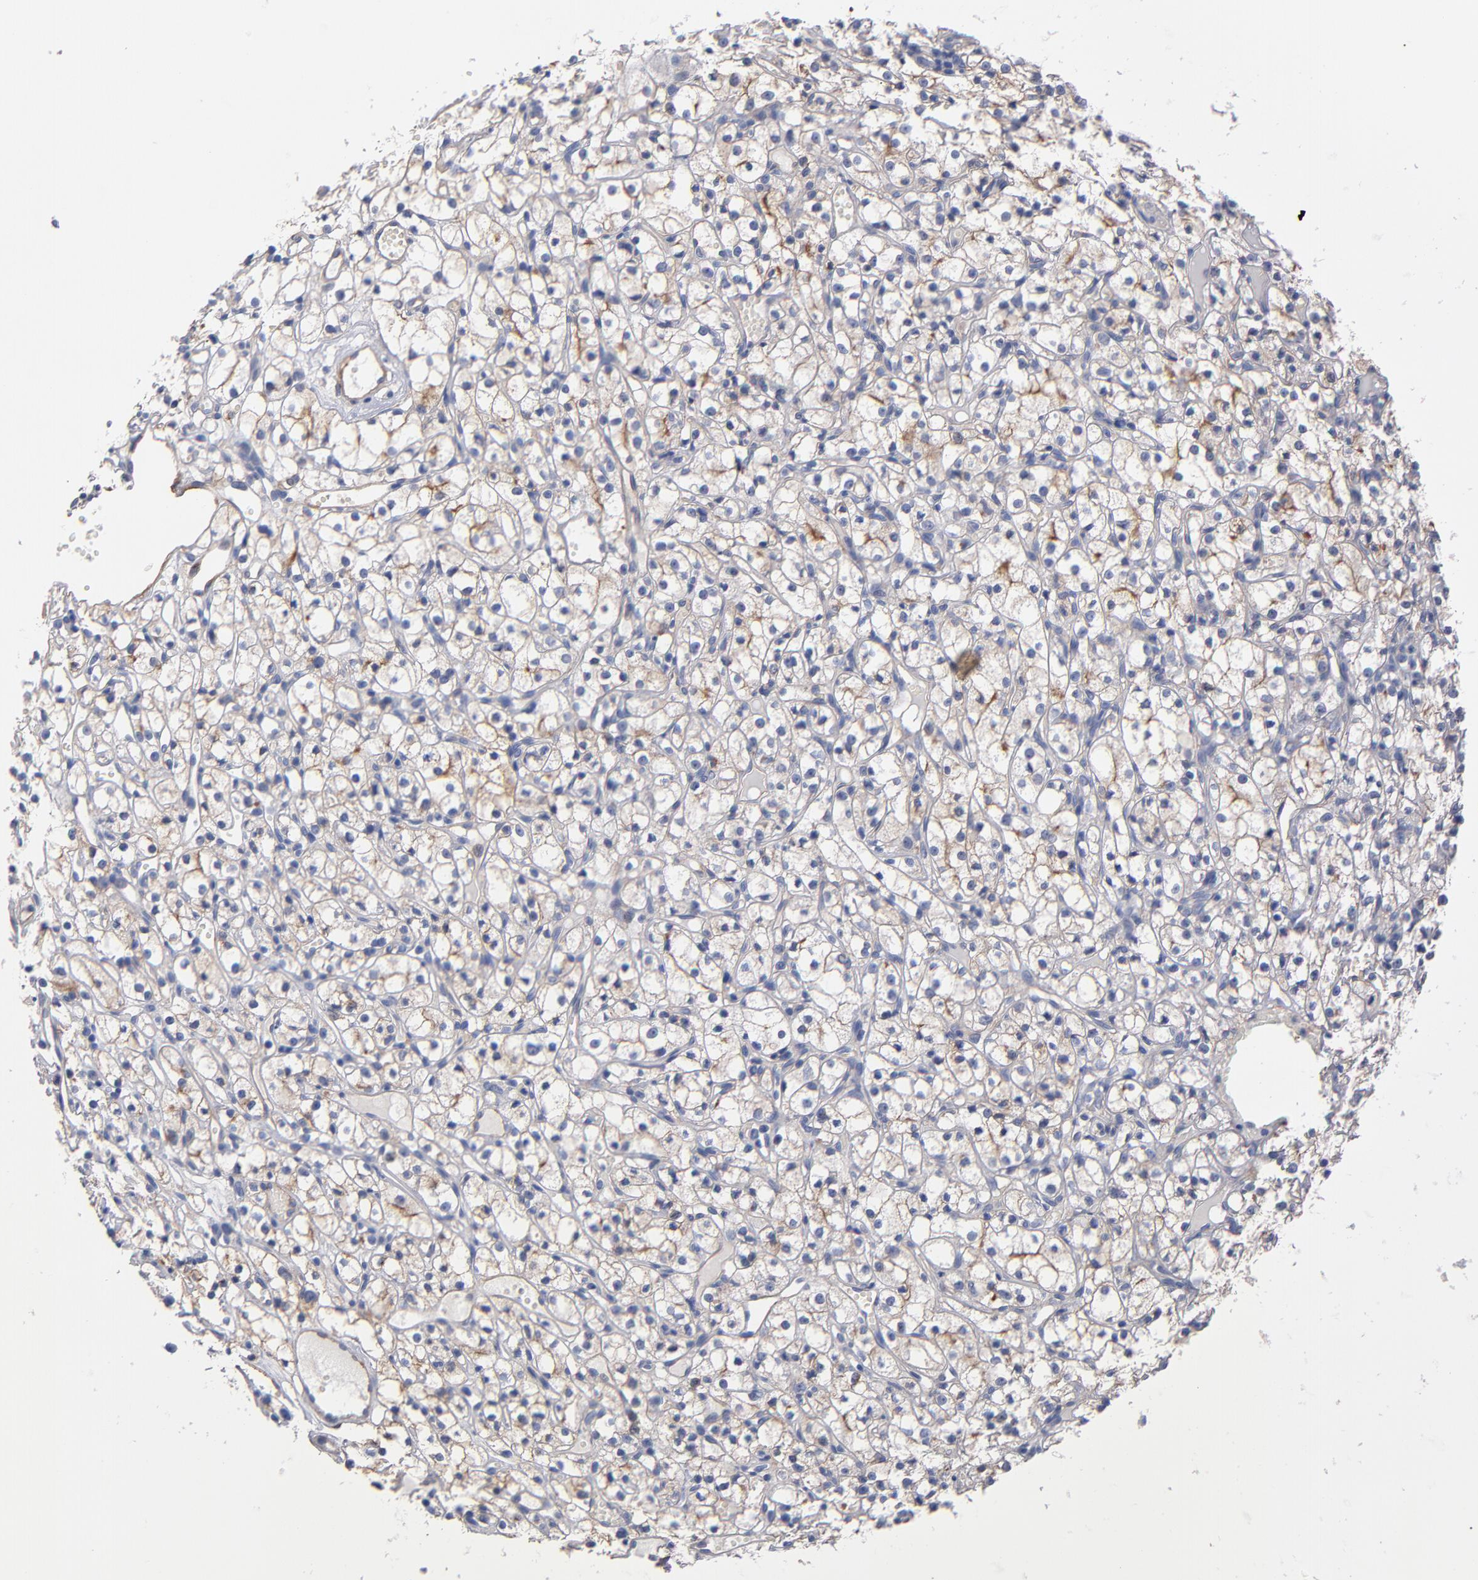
{"staining": {"intensity": "weak", "quantity": "25%-75%", "location": "cytoplasmic/membranous"}, "tissue": "renal cancer", "cell_type": "Tumor cells", "image_type": "cancer", "snomed": [{"axis": "morphology", "description": "Adenocarcinoma, NOS"}, {"axis": "topography", "description": "Kidney"}], "caption": "An immunohistochemistry image of neoplastic tissue is shown. Protein staining in brown labels weak cytoplasmic/membranous positivity in renal cancer within tumor cells. (DAB (3,3'-diaminobenzidine) = brown stain, brightfield microscopy at high magnification).", "gene": "PLSCR4", "patient": {"sex": "male", "age": 61}}